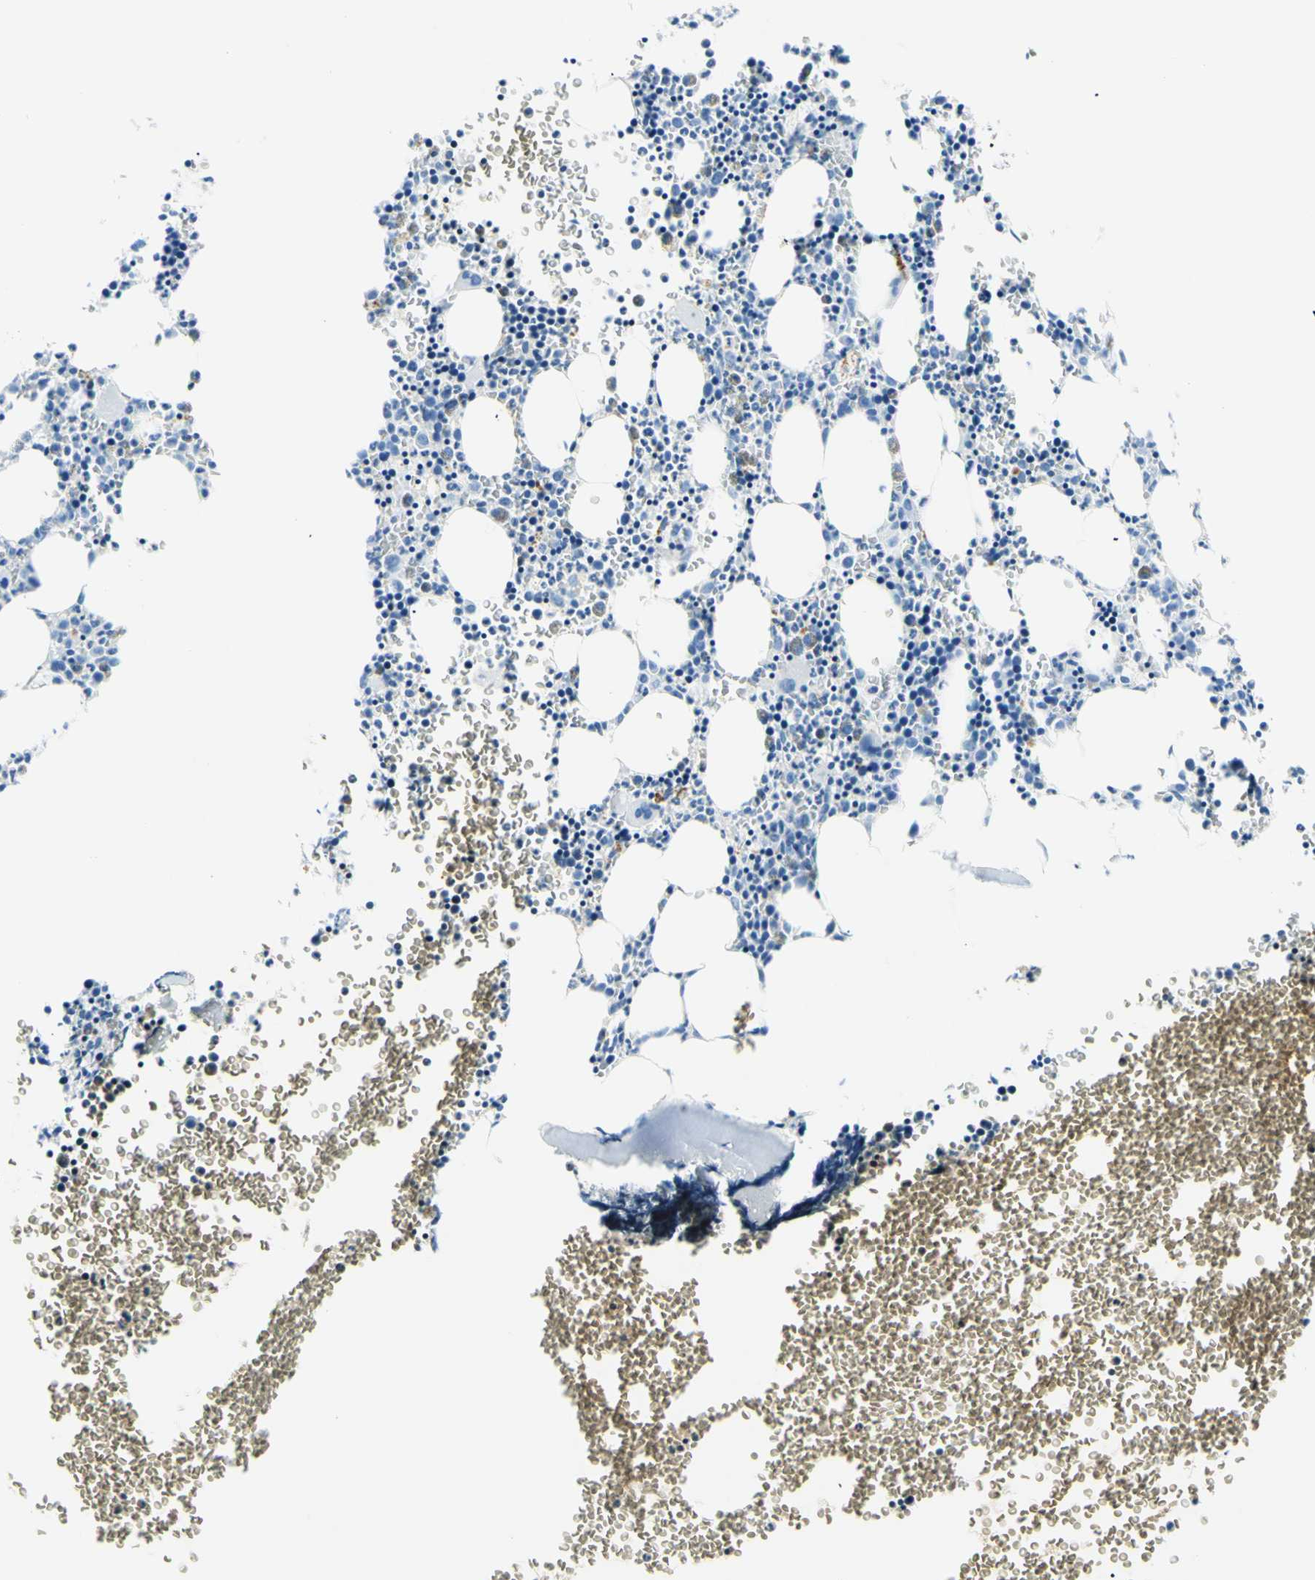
{"staining": {"intensity": "moderate", "quantity": "<25%", "location": "cytoplasmic/membranous"}, "tissue": "bone marrow", "cell_type": "Hematopoietic cells", "image_type": "normal", "snomed": [{"axis": "morphology", "description": "Normal tissue, NOS"}, {"axis": "morphology", "description": "Inflammation, NOS"}, {"axis": "topography", "description": "Bone marrow"}], "caption": "Immunohistochemistry photomicrograph of normal bone marrow: bone marrow stained using immunohistochemistry demonstrates low levels of moderate protein expression localized specifically in the cytoplasmic/membranous of hematopoietic cells, appearing as a cytoplasmic/membranous brown color.", "gene": "MYH2", "patient": {"sex": "female", "age": 61}}